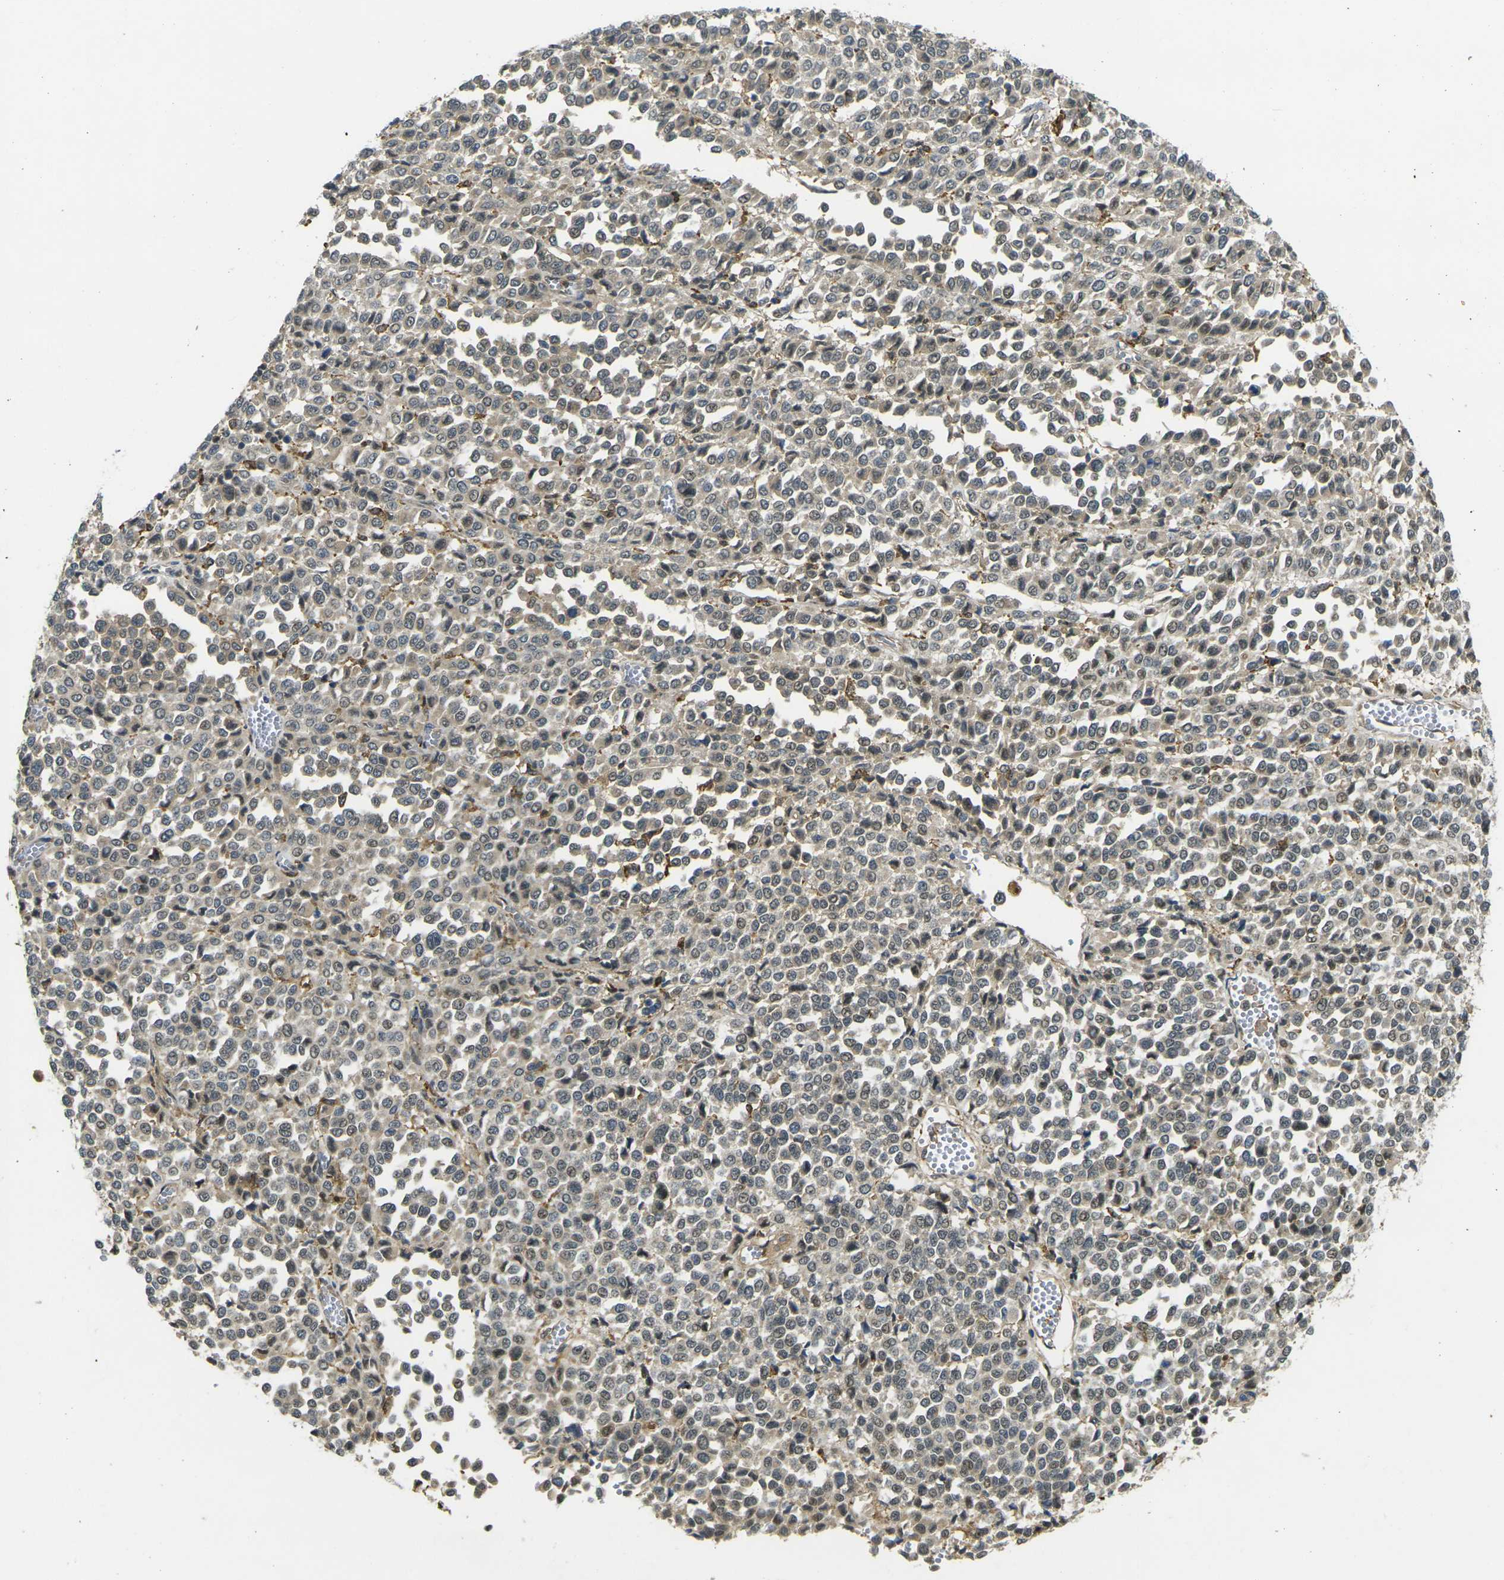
{"staining": {"intensity": "weak", "quantity": ">75%", "location": "cytoplasmic/membranous"}, "tissue": "melanoma", "cell_type": "Tumor cells", "image_type": "cancer", "snomed": [{"axis": "morphology", "description": "Malignant melanoma, Metastatic site"}, {"axis": "topography", "description": "Pancreas"}], "caption": "Melanoma stained for a protein displays weak cytoplasmic/membranous positivity in tumor cells.", "gene": "PIGL", "patient": {"sex": "female", "age": 30}}